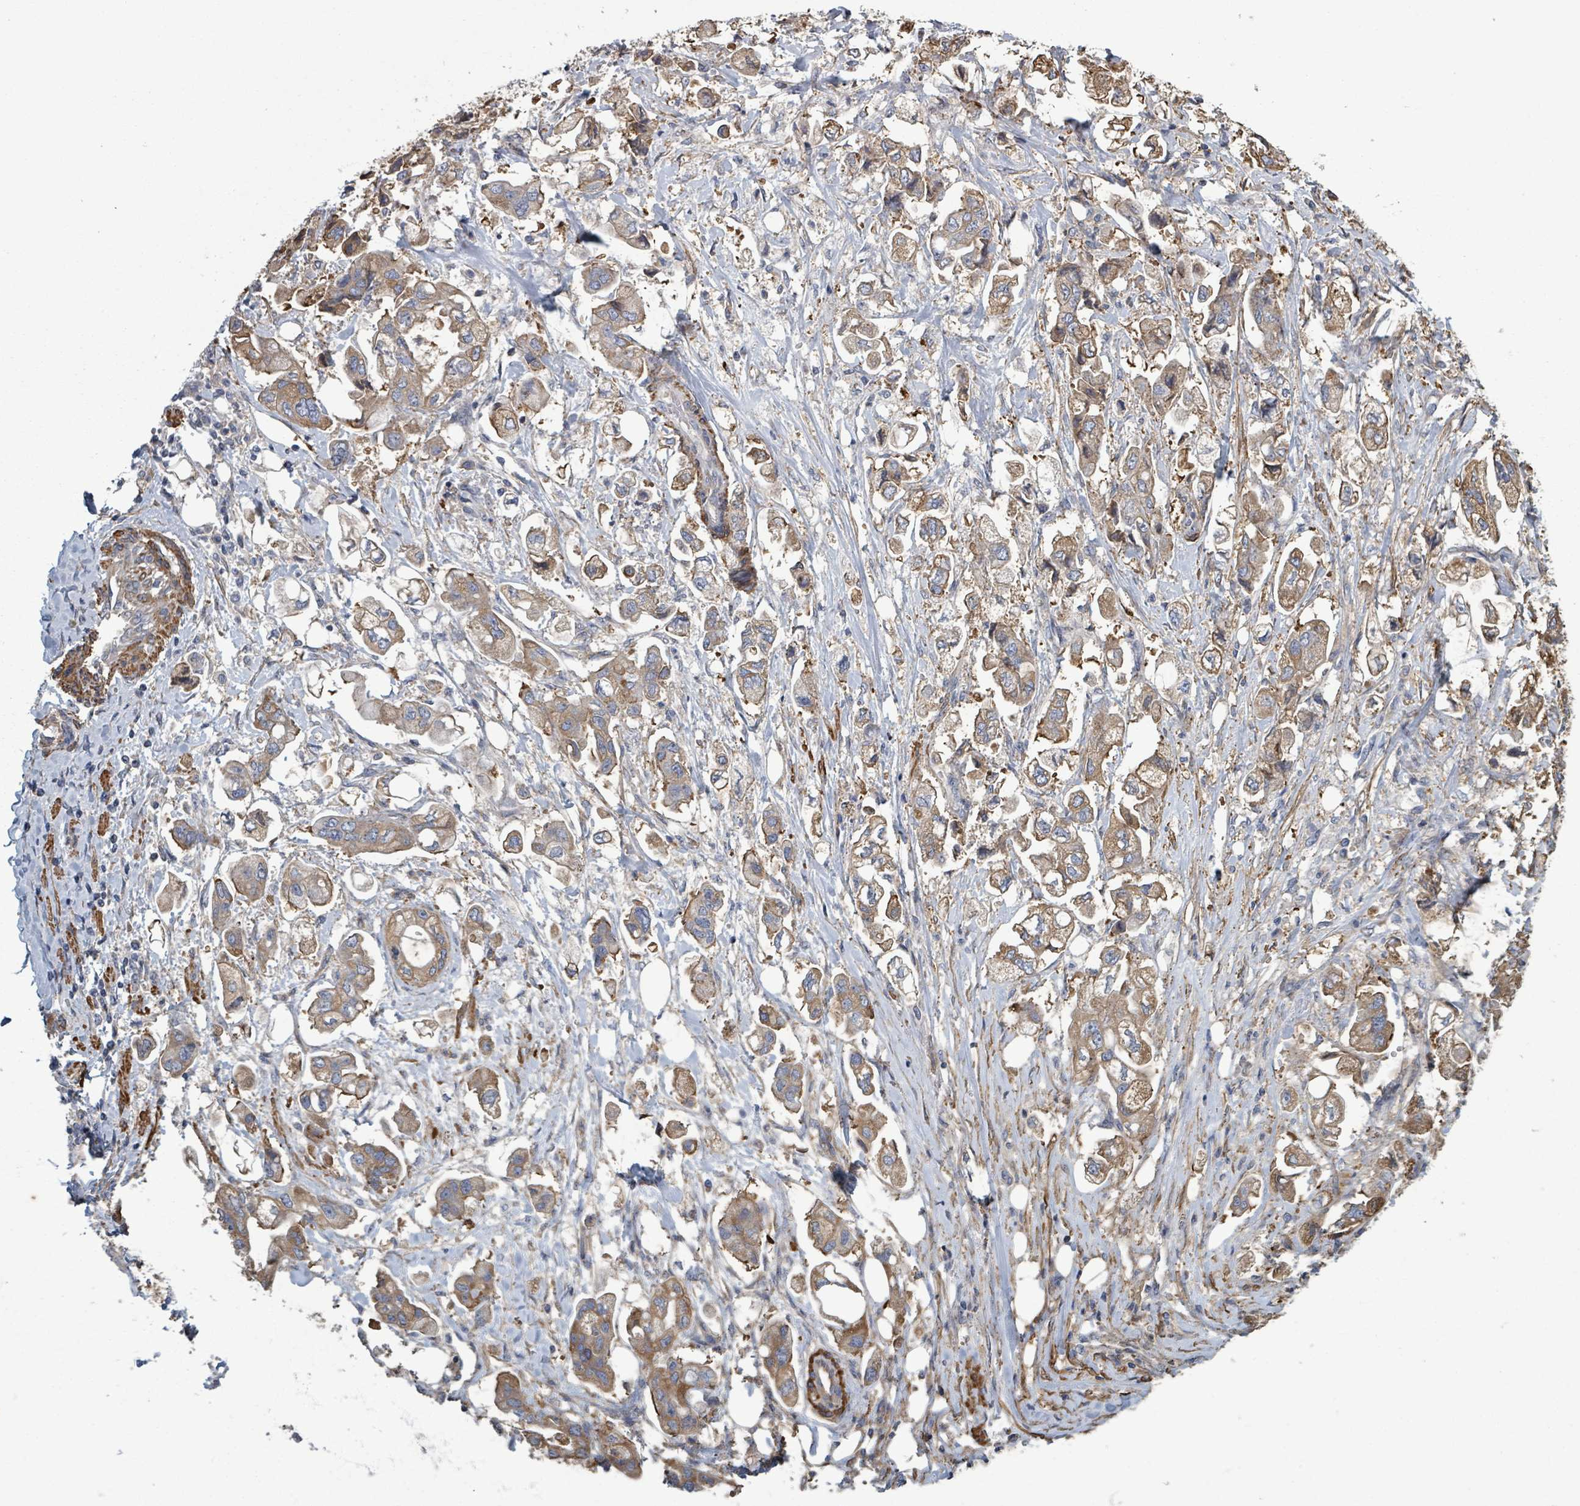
{"staining": {"intensity": "moderate", "quantity": "25%-75%", "location": "cytoplasmic/membranous"}, "tissue": "stomach cancer", "cell_type": "Tumor cells", "image_type": "cancer", "snomed": [{"axis": "morphology", "description": "Adenocarcinoma, NOS"}, {"axis": "topography", "description": "Stomach"}], "caption": "High-magnification brightfield microscopy of stomach cancer stained with DAB (3,3'-diaminobenzidine) (brown) and counterstained with hematoxylin (blue). tumor cells exhibit moderate cytoplasmic/membranous staining is appreciated in approximately25%-75% of cells.", "gene": "ADCK1", "patient": {"sex": "male", "age": 62}}